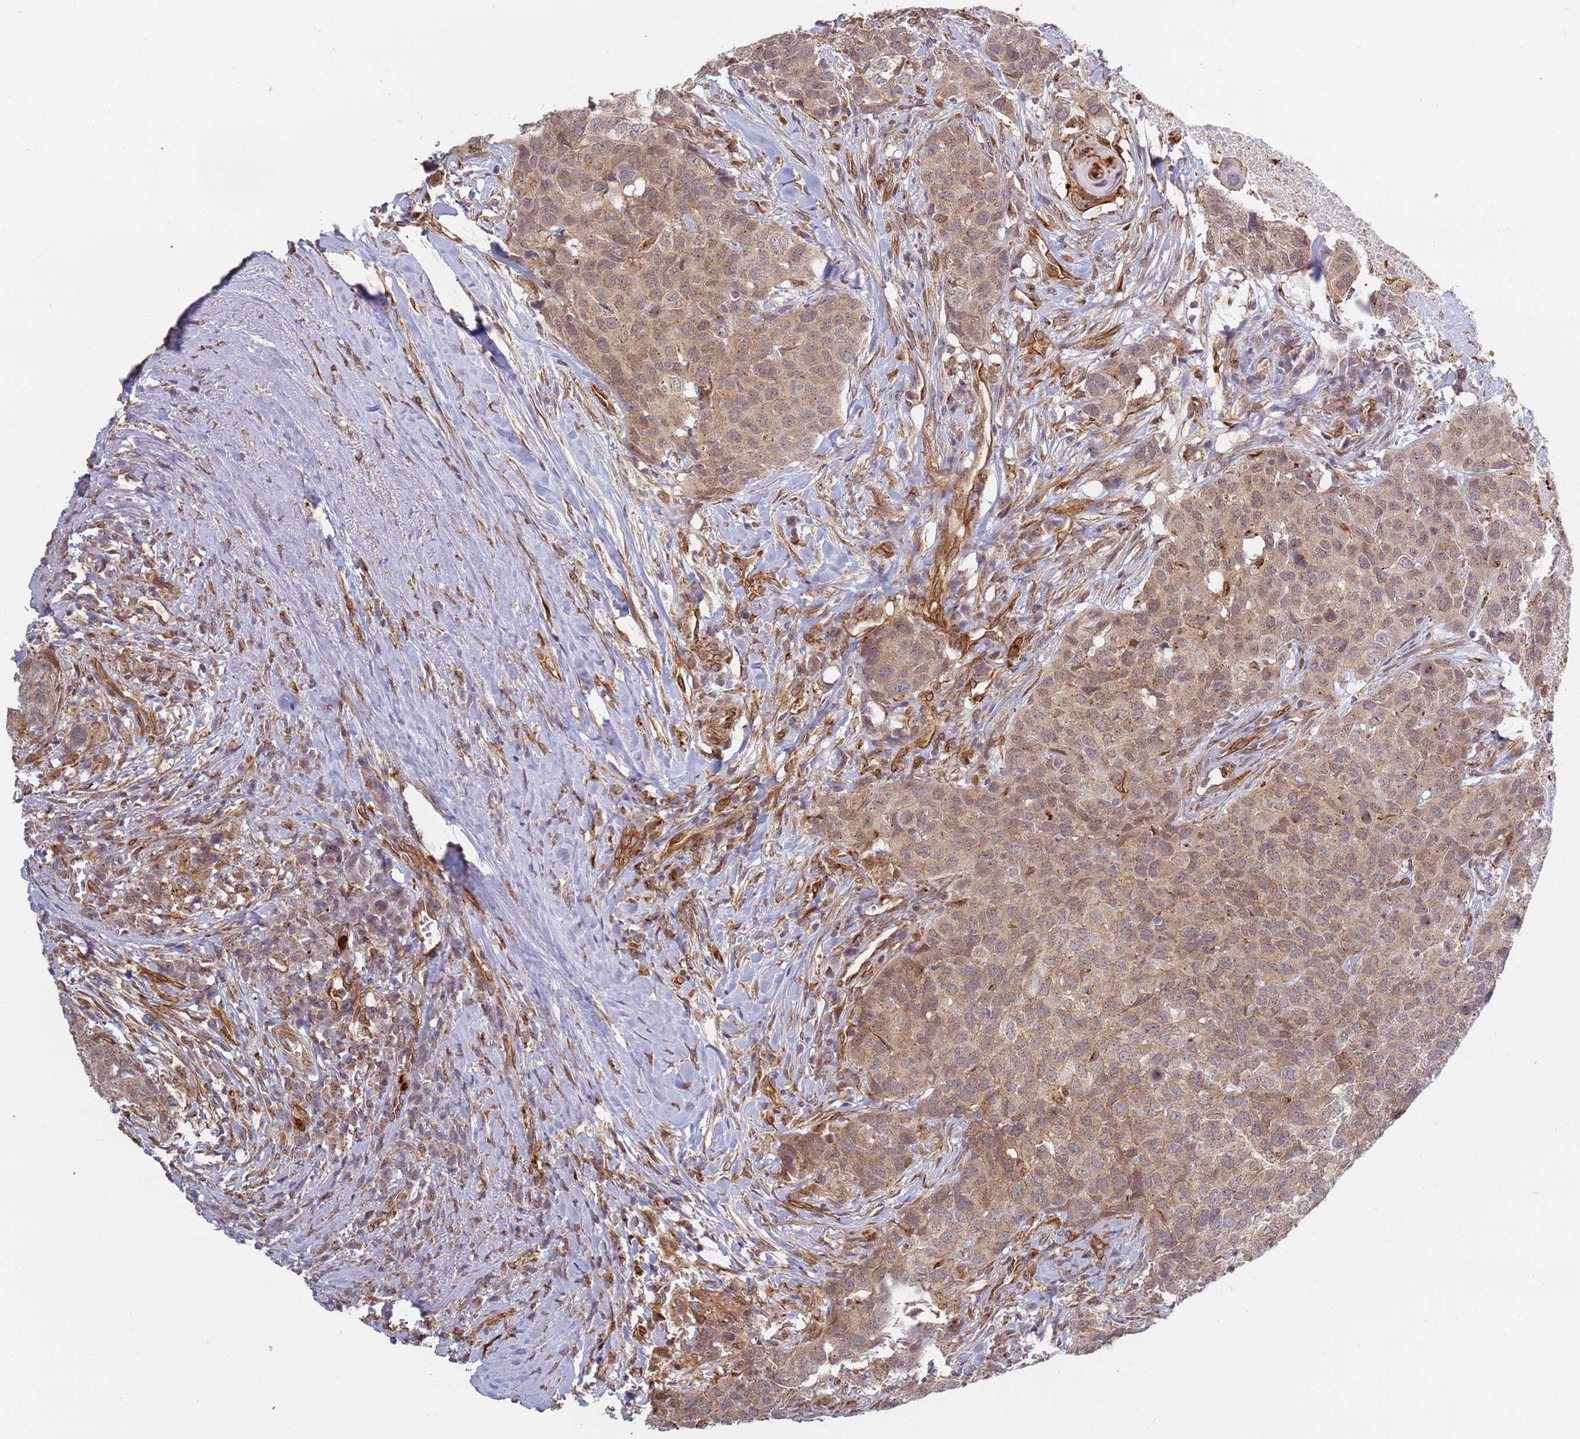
{"staining": {"intensity": "moderate", "quantity": "25%-75%", "location": "cytoplasmic/membranous"}, "tissue": "head and neck cancer", "cell_type": "Tumor cells", "image_type": "cancer", "snomed": [{"axis": "morphology", "description": "Squamous cell carcinoma, NOS"}, {"axis": "topography", "description": "Head-Neck"}], "caption": "A brown stain shows moderate cytoplasmic/membranous staining of a protein in head and neck cancer (squamous cell carcinoma) tumor cells.", "gene": "CEP170", "patient": {"sex": "male", "age": 66}}